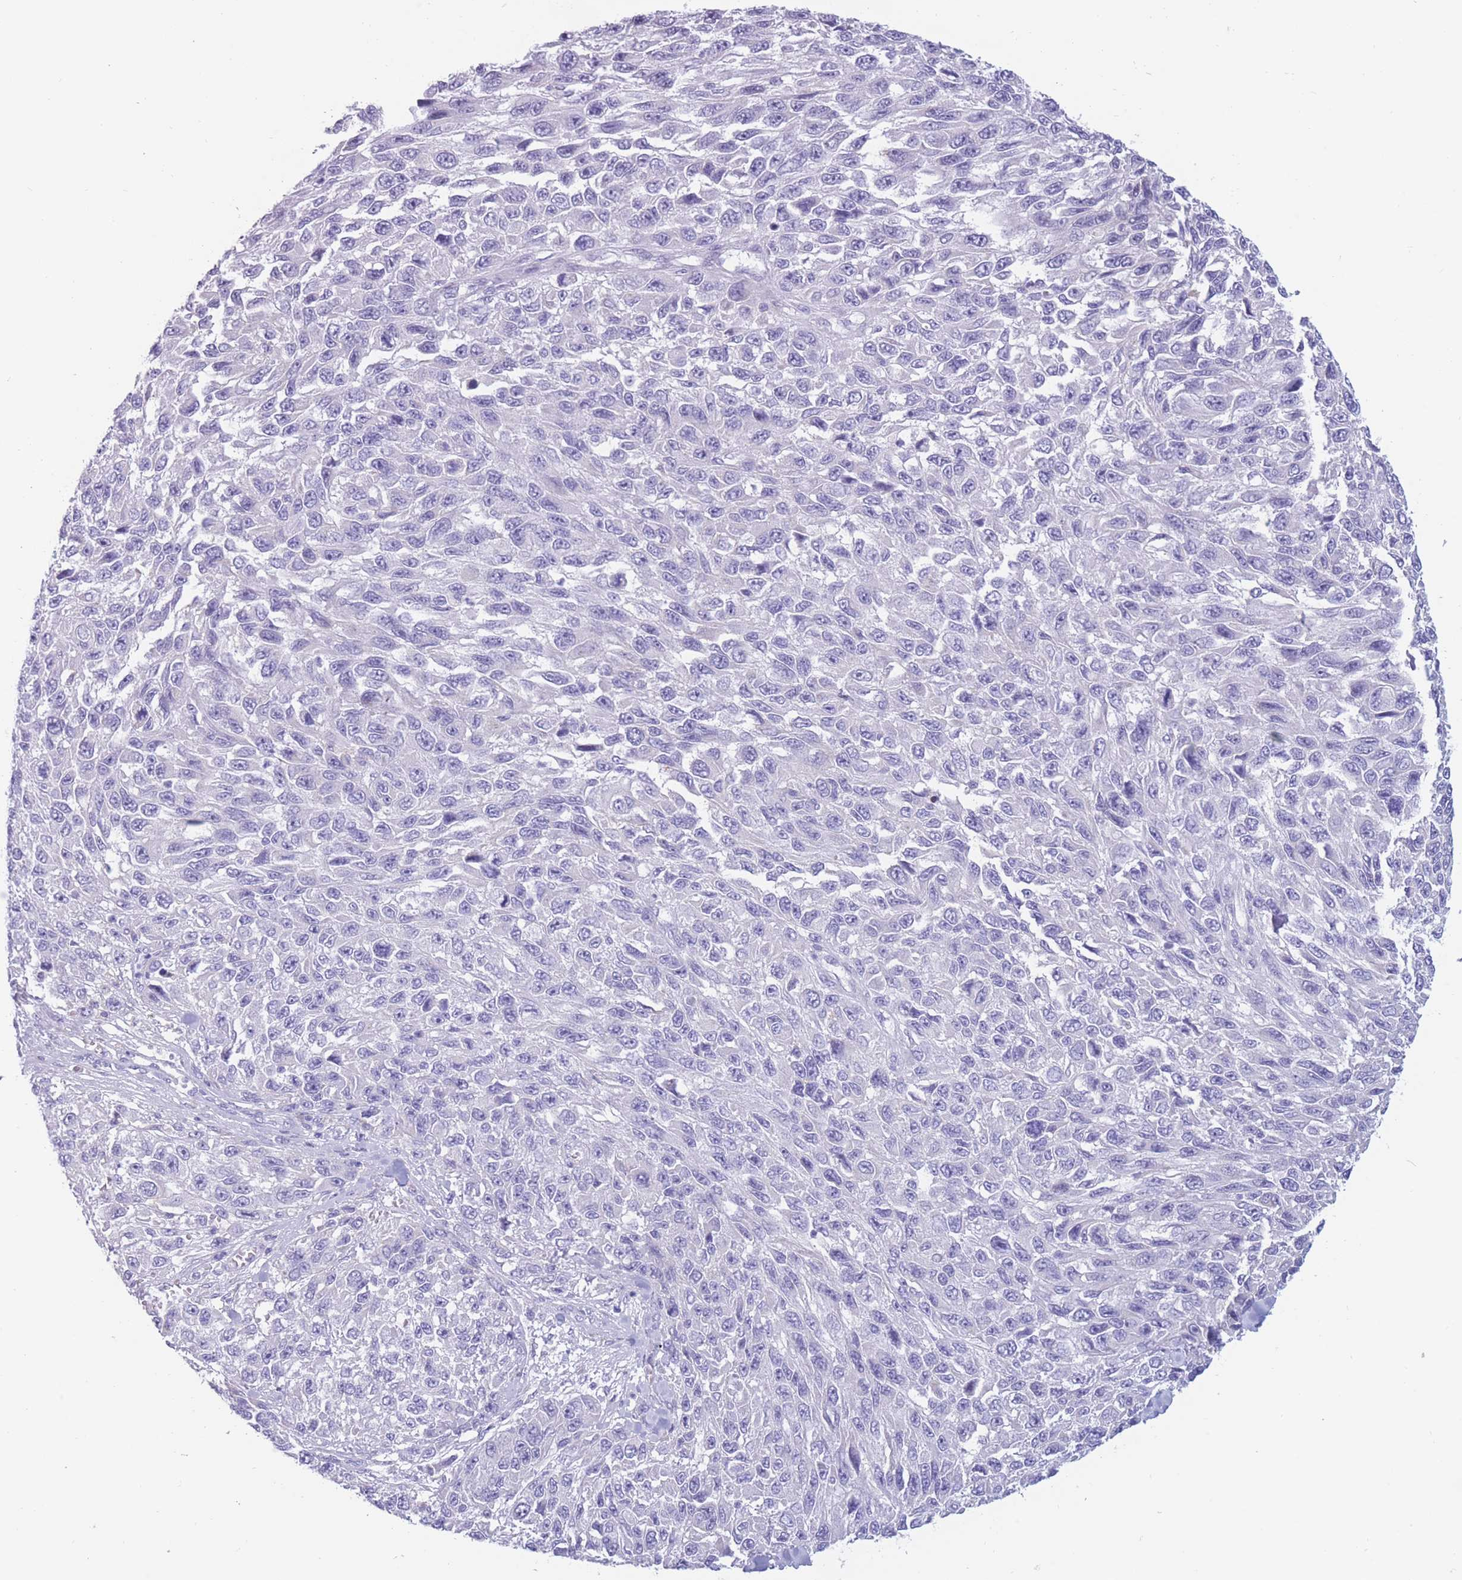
{"staining": {"intensity": "negative", "quantity": "none", "location": "none"}, "tissue": "melanoma", "cell_type": "Tumor cells", "image_type": "cancer", "snomed": [{"axis": "morphology", "description": "Malignant melanoma, NOS"}, {"axis": "topography", "description": "Skin"}], "caption": "DAB immunohistochemical staining of human malignant melanoma reveals no significant expression in tumor cells. (Stains: DAB (3,3'-diaminobenzidine) immunohistochemistry (IHC) with hematoxylin counter stain, Microscopy: brightfield microscopy at high magnification).", "gene": "COL27A1", "patient": {"sex": "female", "age": 96}}